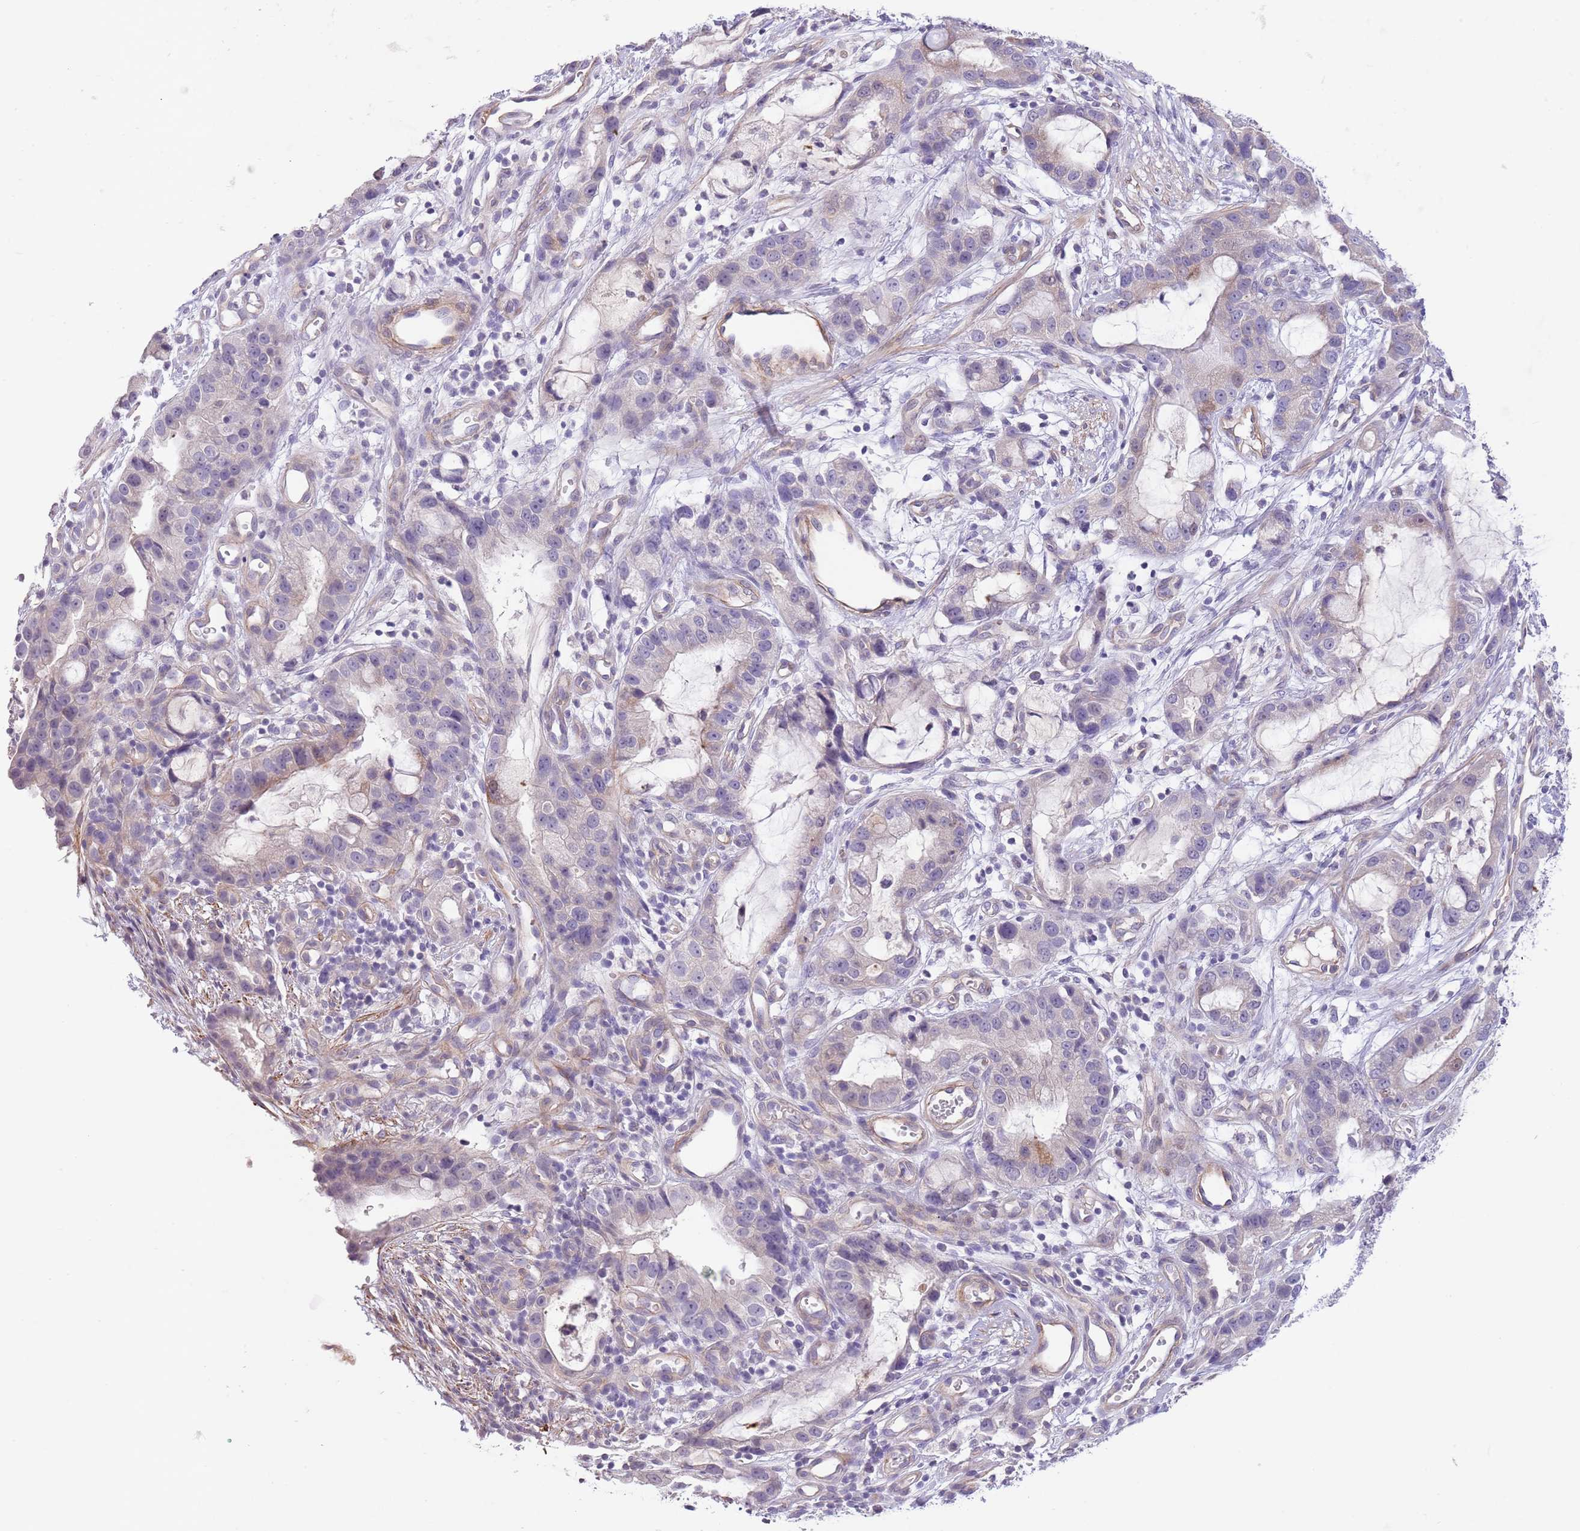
{"staining": {"intensity": "negative", "quantity": "none", "location": "none"}, "tissue": "stomach cancer", "cell_type": "Tumor cells", "image_type": "cancer", "snomed": [{"axis": "morphology", "description": "Adenocarcinoma, NOS"}, {"axis": "topography", "description": "Stomach"}], "caption": "Tumor cells are negative for brown protein staining in adenocarcinoma (stomach). (Immunohistochemistry, brightfield microscopy, high magnification).", "gene": "ZNF658", "patient": {"sex": "male", "age": 55}}